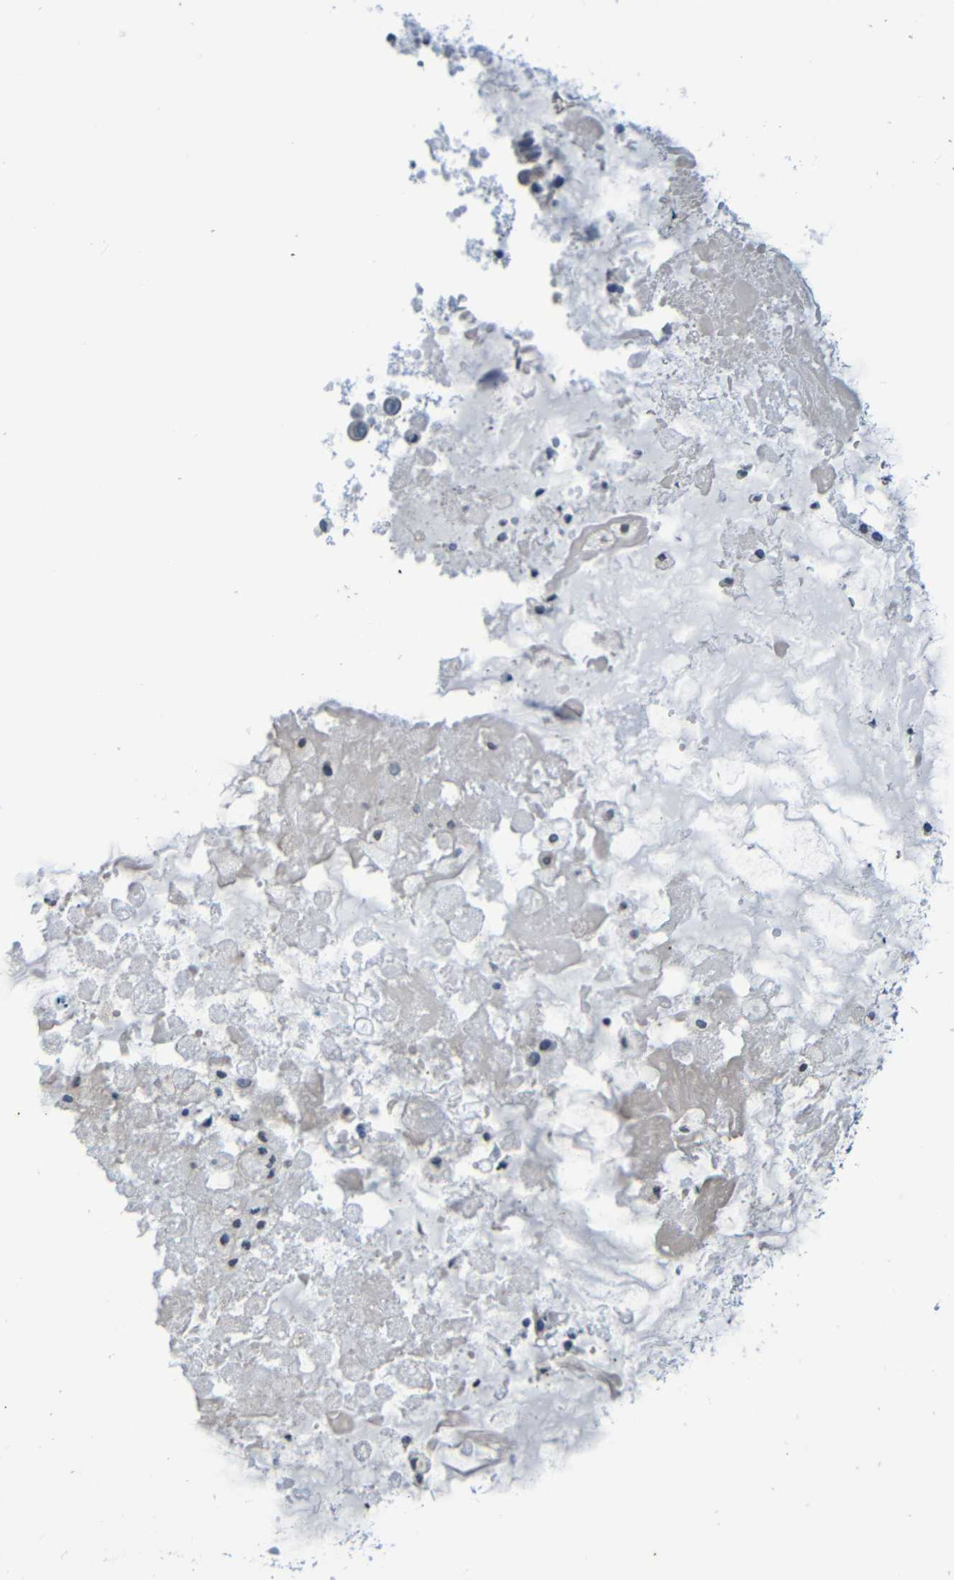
{"staining": {"intensity": "negative", "quantity": "none", "location": "none"}, "tissue": "ovarian cancer", "cell_type": "Tumor cells", "image_type": "cancer", "snomed": [{"axis": "morphology", "description": "Cystadenocarcinoma, mucinous, NOS"}, {"axis": "topography", "description": "Ovary"}], "caption": "Immunohistochemical staining of ovarian cancer shows no significant positivity in tumor cells. (Stains: DAB IHC with hematoxylin counter stain, Microscopy: brightfield microscopy at high magnification).", "gene": "C3AR1", "patient": {"sex": "female", "age": 80}}